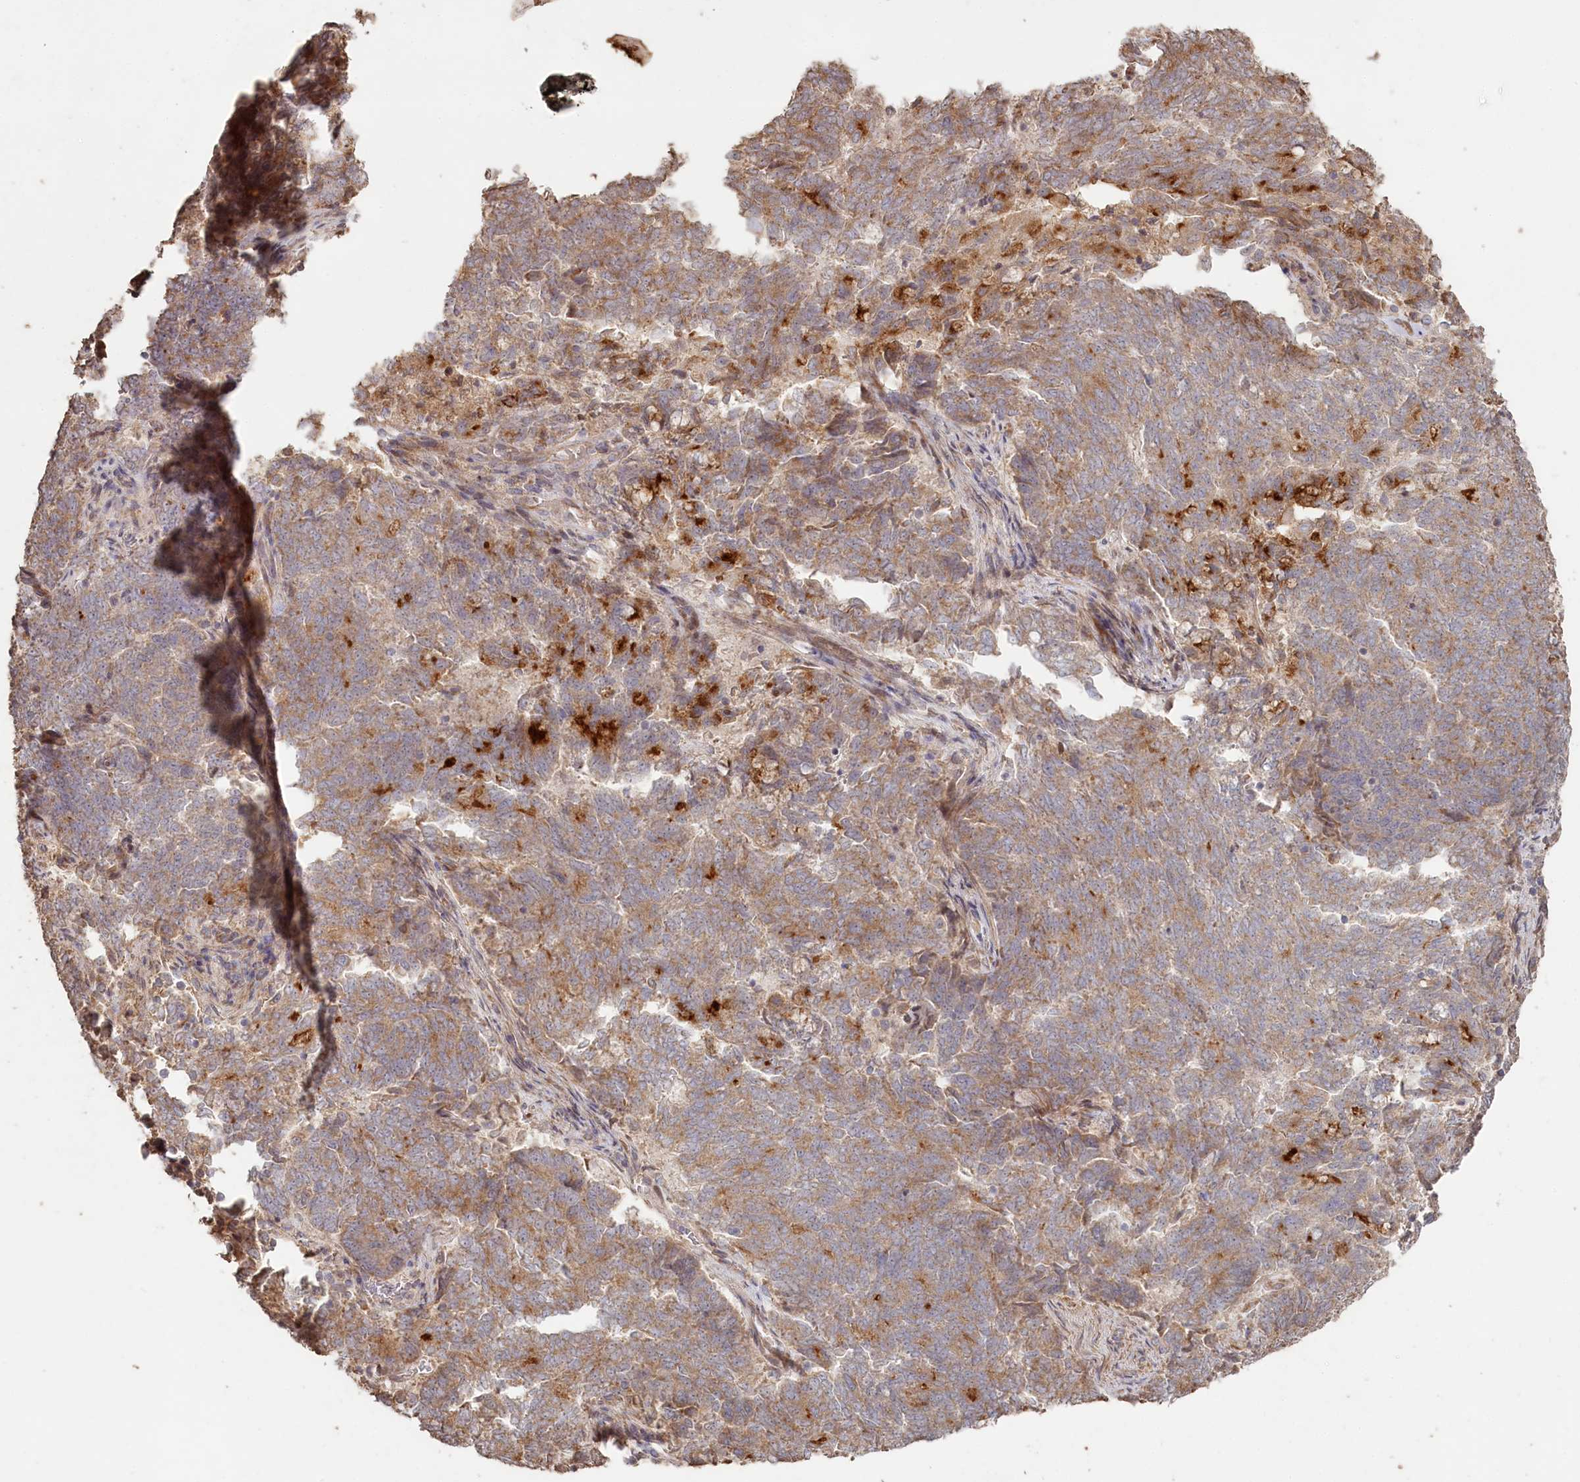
{"staining": {"intensity": "moderate", "quantity": ">75%", "location": "cytoplasmic/membranous"}, "tissue": "endometrial cancer", "cell_type": "Tumor cells", "image_type": "cancer", "snomed": [{"axis": "morphology", "description": "Adenocarcinoma, NOS"}, {"axis": "topography", "description": "Endometrium"}], "caption": "A brown stain labels moderate cytoplasmic/membranous positivity of a protein in human endometrial cancer (adenocarcinoma) tumor cells.", "gene": "HAL", "patient": {"sex": "female", "age": 80}}